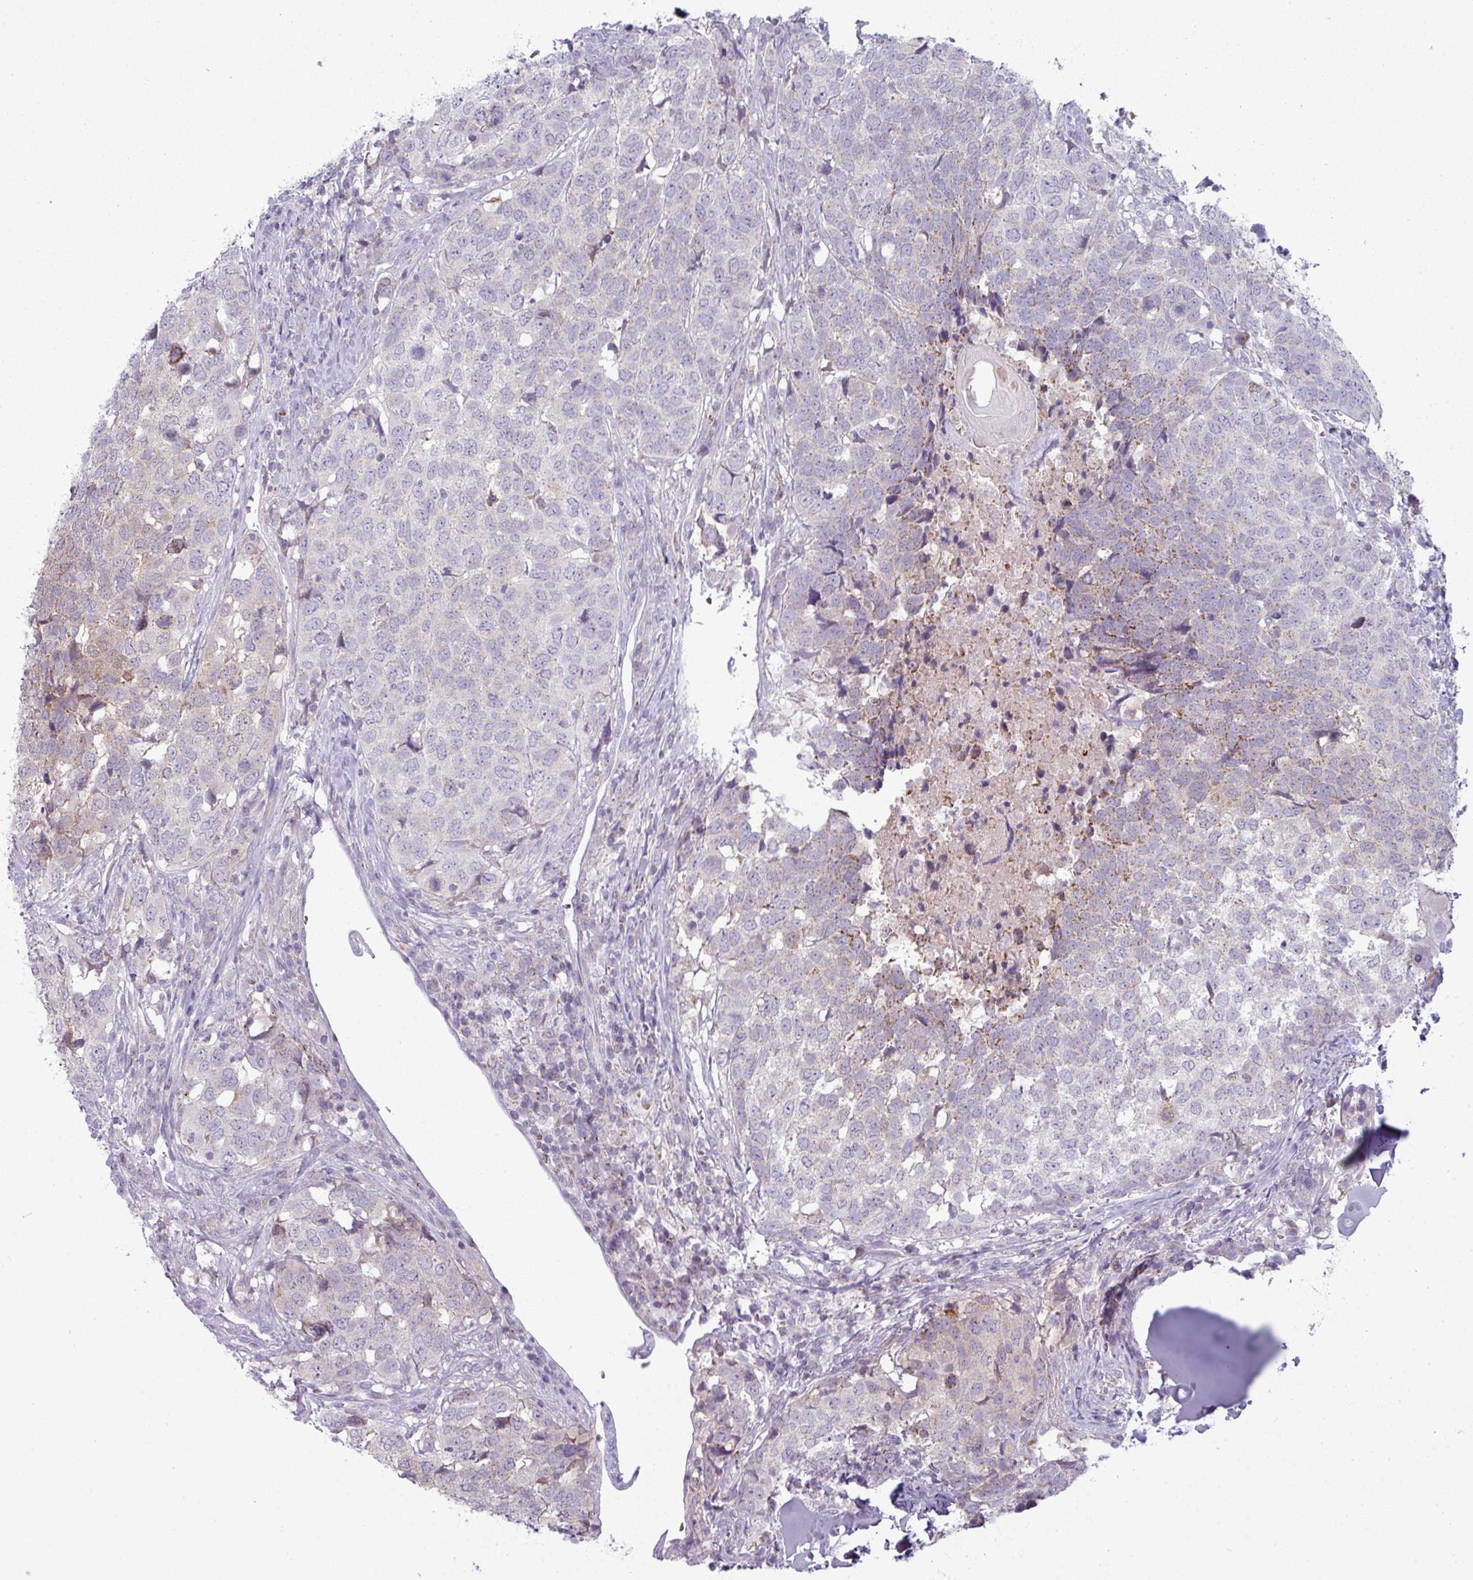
{"staining": {"intensity": "weak", "quantity": "<25%", "location": "cytoplasmic/membranous"}, "tissue": "head and neck cancer", "cell_type": "Tumor cells", "image_type": "cancer", "snomed": [{"axis": "morphology", "description": "Normal tissue, NOS"}, {"axis": "morphology", "description": "Squamous cell carcinoma, NOS"}, {"axis": "topography", "description": "Skeletal muscle"}, {"axis": "topography", "description": "Vascular tissue"}, {"axis": "topography", "description": "Peripheral nerve tissue"}, {"axis": "topography", "description": "Head-Neck"}], "caption": "Immunohistochemical staining of head and neck cancer demonstrates no significant positivity in tumor cells.", "gene": "ZNF615", "patient": {"sex": "male", "age": 66}}